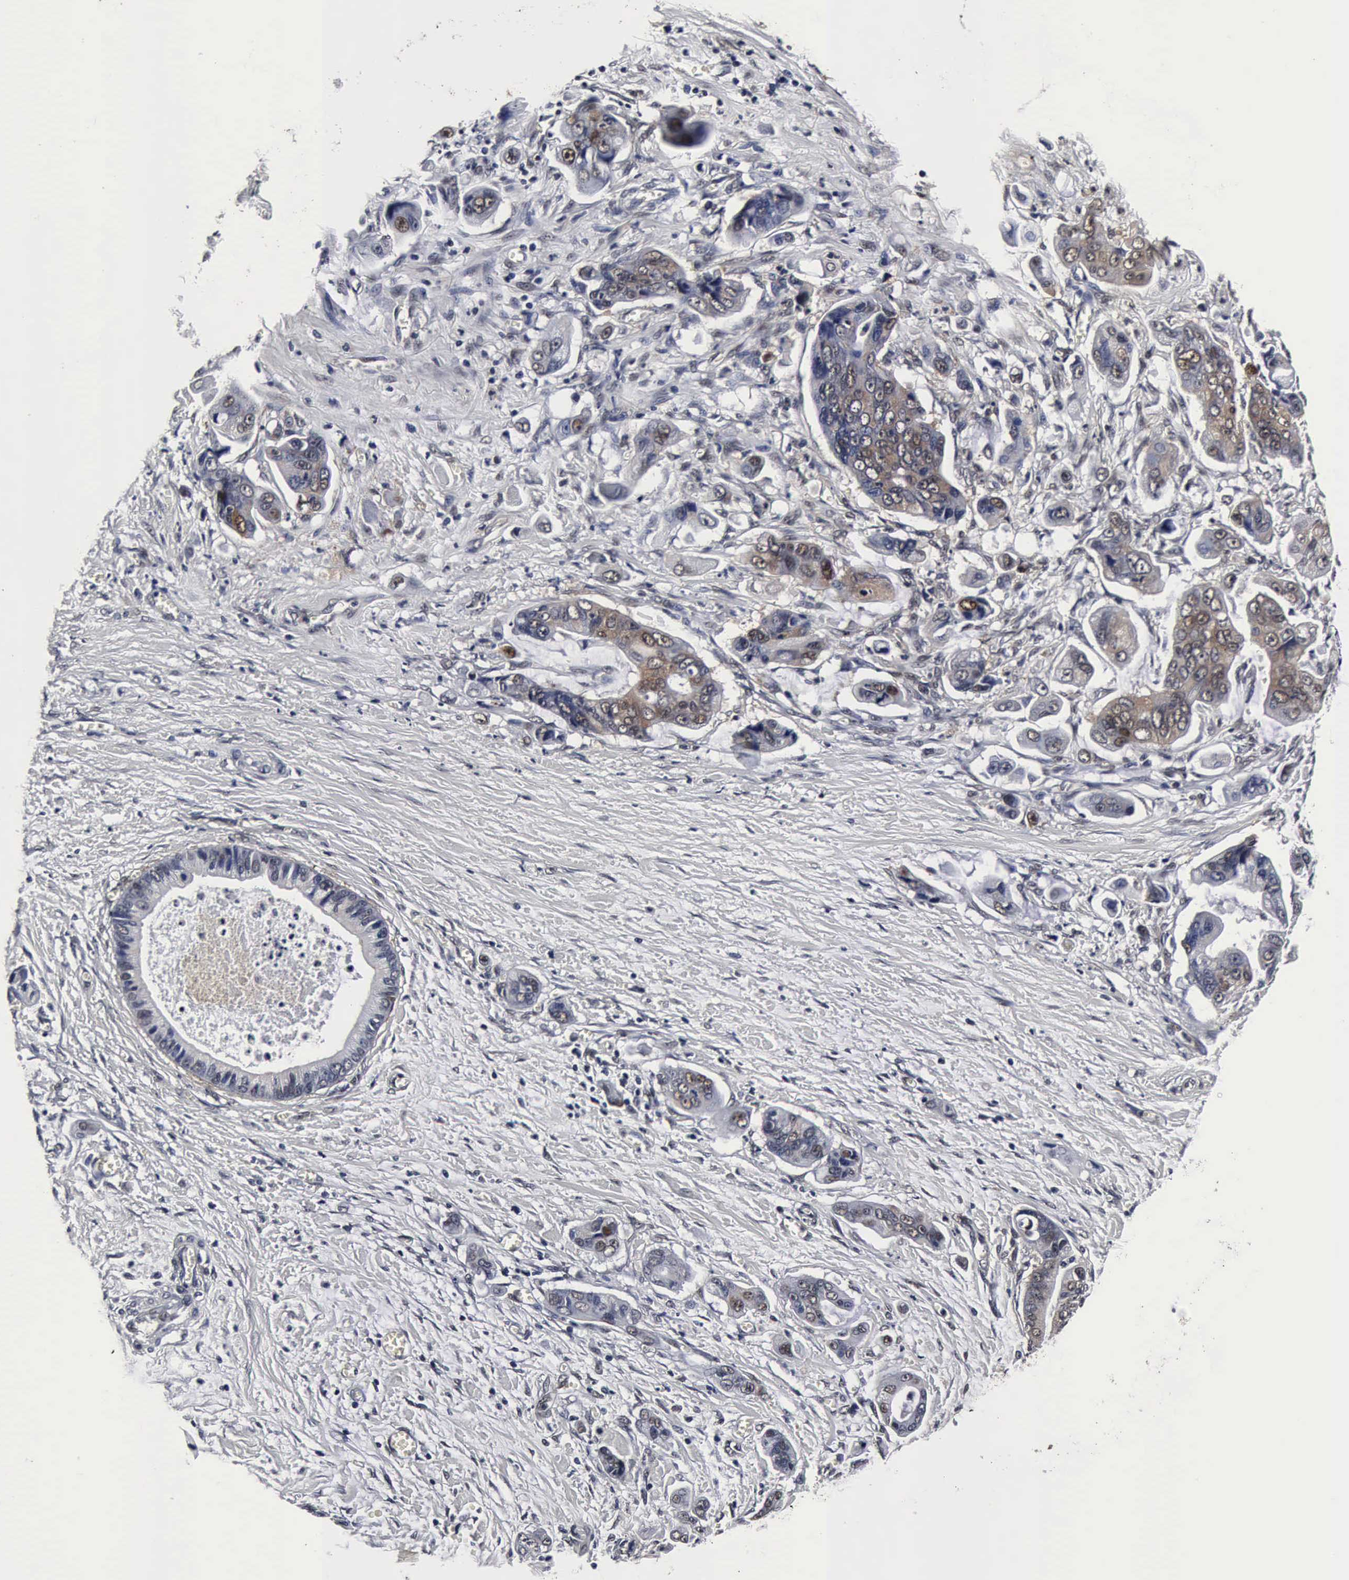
{"staining": {"intensity": "weak", "quantity": "25%-75%", "location": "cytoplasmic/membranous"}, "tissue": "stomach cancer", "cell_type": "Tumor cells", "image_type": "cancer", "snomed": [{"axis": "morphology", "description": "Adenocarcinoma, NOS"}, {"axis": "topography", "description": "Stomach, upper"}], "caption": "An image of stomach cancer stained for a protein reveals weak cytoplasmic/membranous brown staining in tumor cells.", "gene": "UBC", "patient": {"sex": "male", "age": 80}}